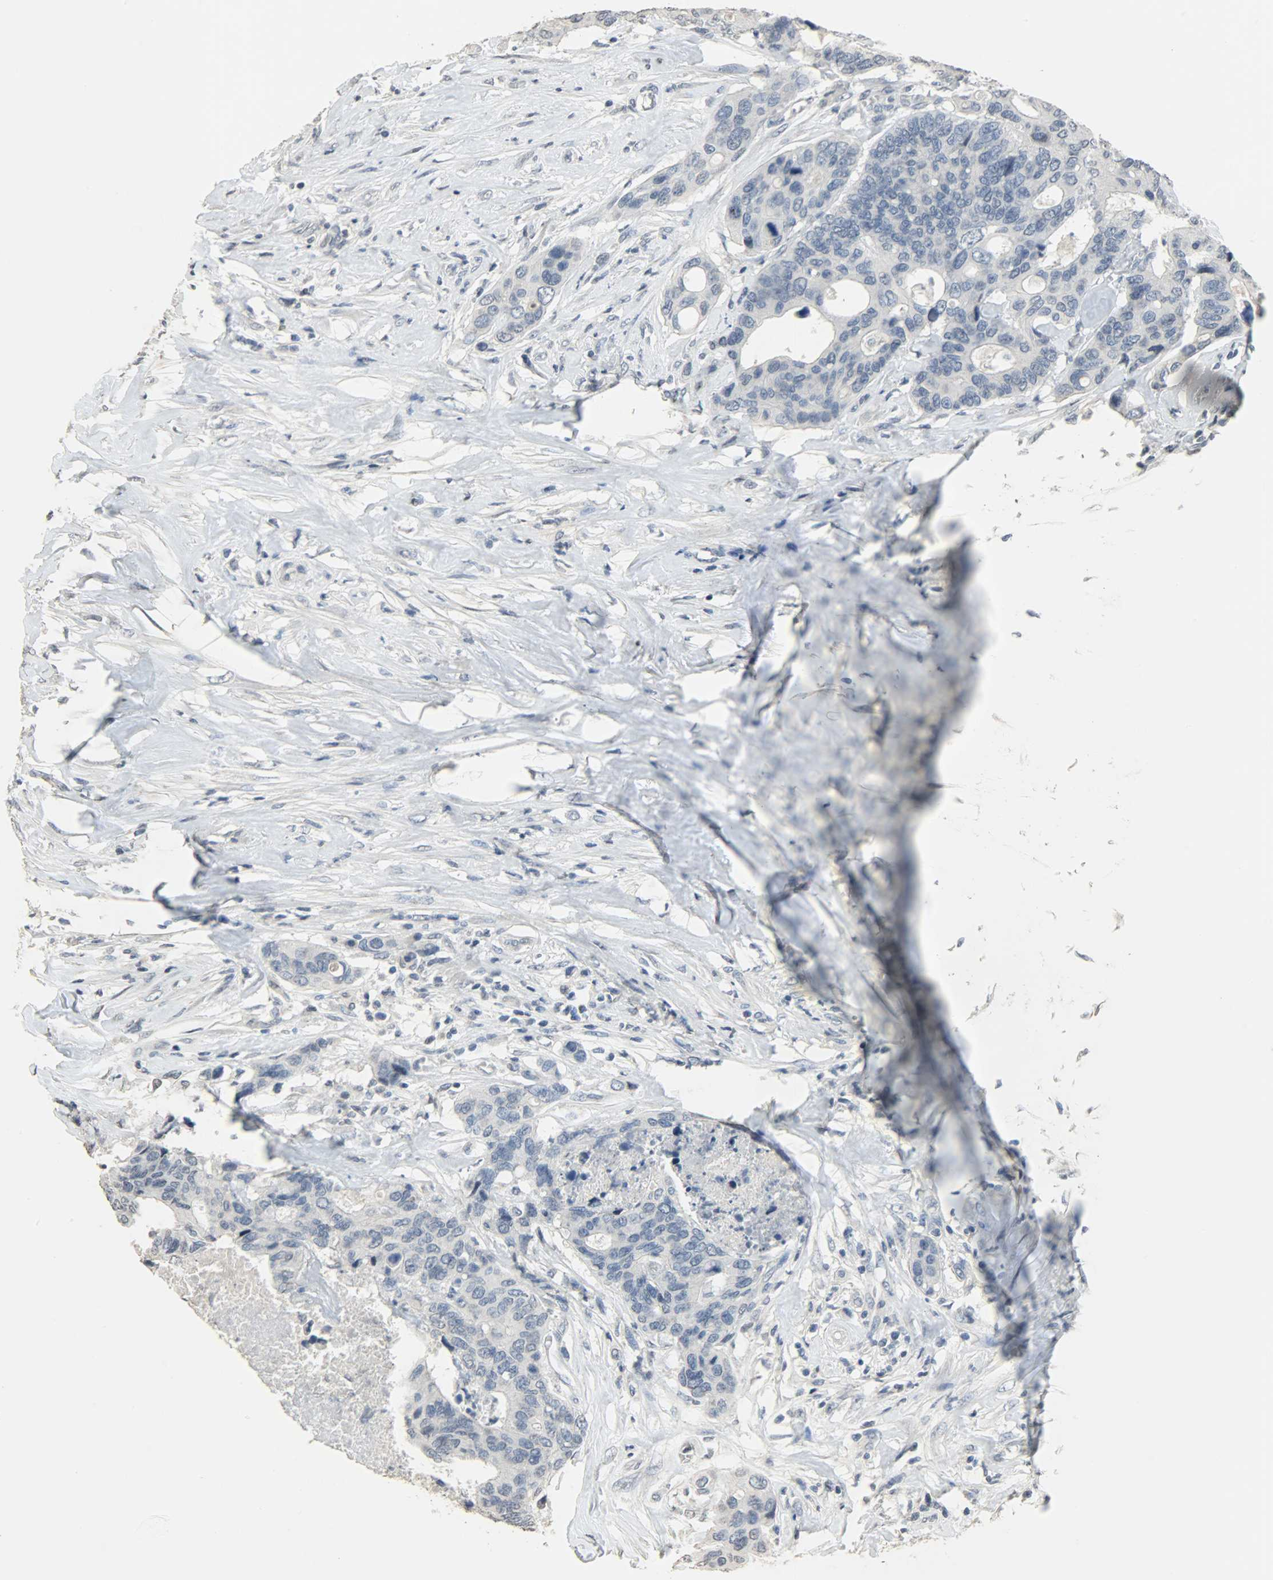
{"staining": {"intensity": "negative", "quantity": "none", "location": "none"}, "tissue": "colorectal cancer", "cell_type": "Tumor cells", "image_type": "cancer", "snomed": [{"axis": "morphology", "description": "Adenocarcinoma, NOS"}, {"axis": "topography", "description": "Rectum"}], "caption": "Tumor cells show no significant positivity in colorectal cancer (adenocarcinoma).", "gene": "DNAJB6", "patient": {"sex": "male", "age": 55}}